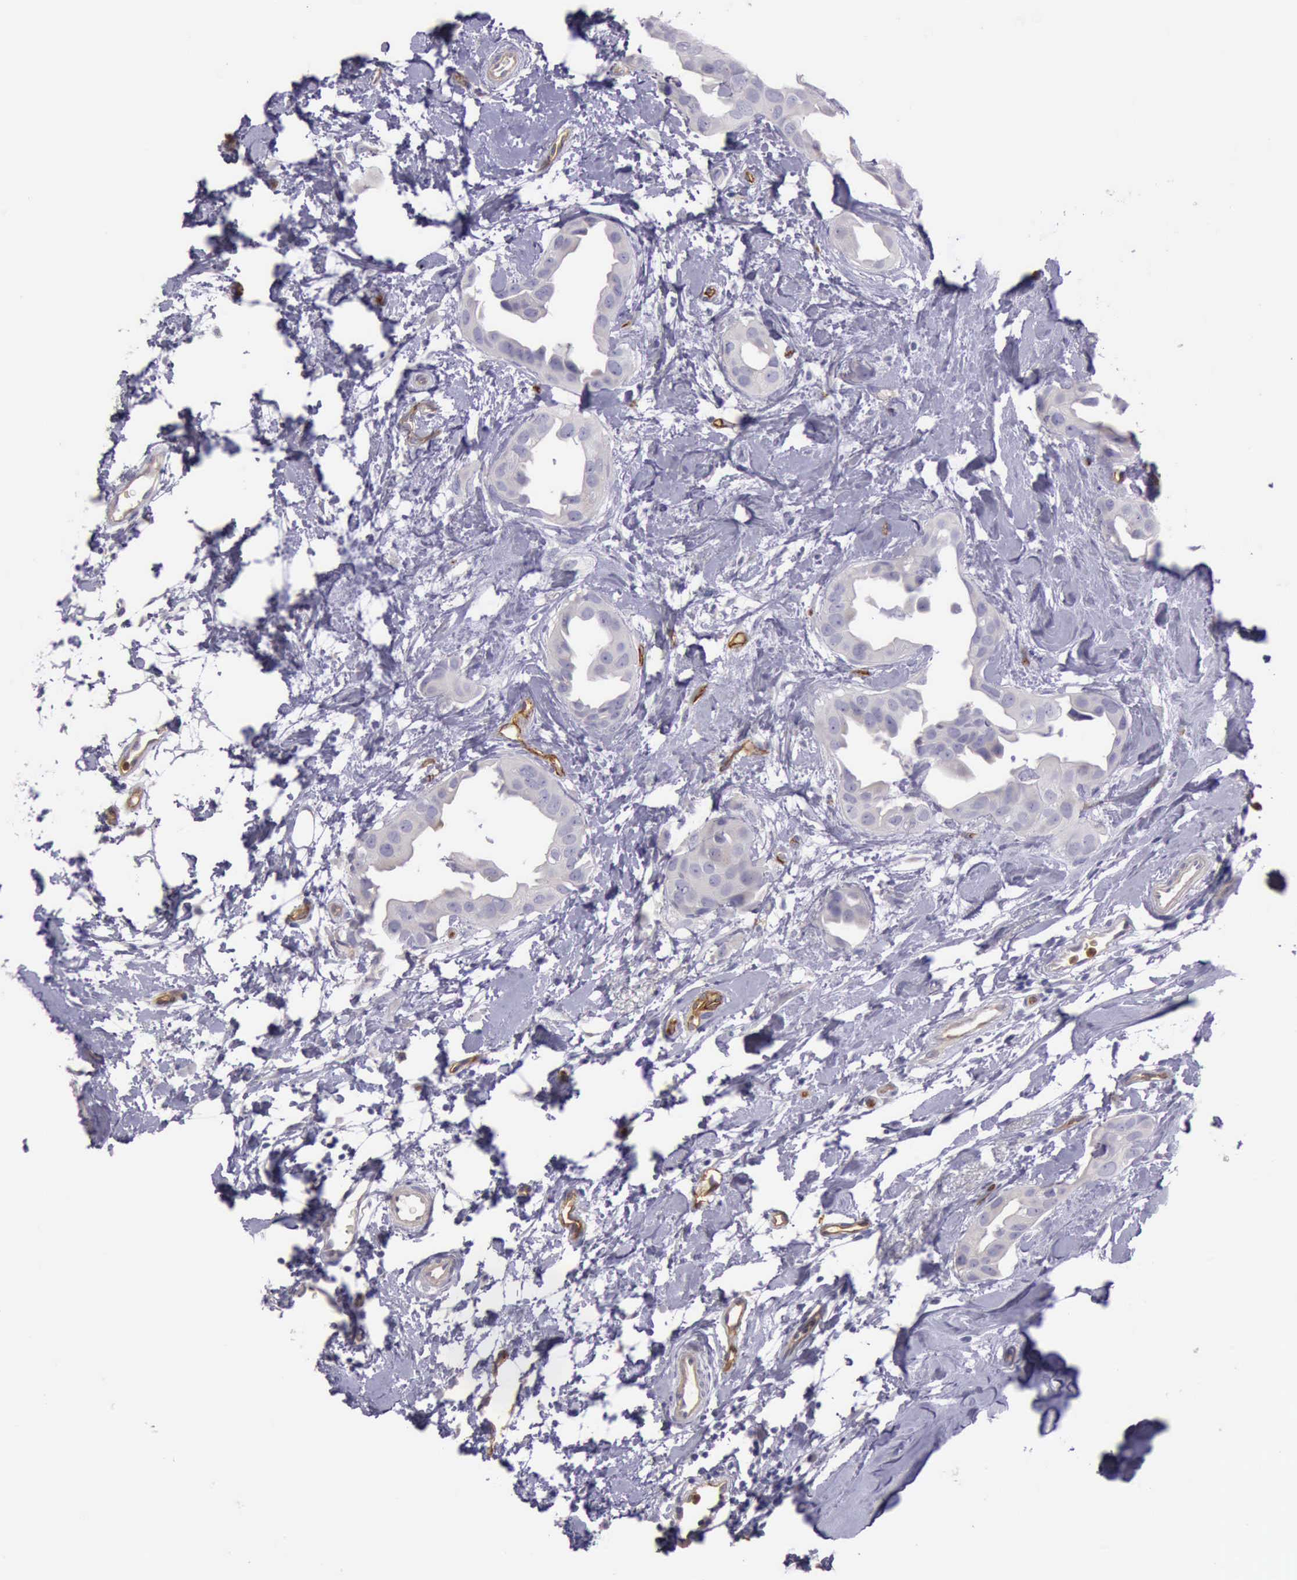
{"staining": {"intensity": "negative", "quantity": "none", "location": "none"}, "tissue": "breast cancer", "cell_type": "Tumor cells", "image_type": "cancer", "snomed": [{"axis": "morphology", "description": "Duct carcinoma"}, {"axis": "topography", "description": "Breast"}], "caption": "Immunohistochemistry image of neoplastic tissue: human intraductal carcinoma (breast) stained with DAB (3,3'-diaminobenzidine) reveals no significant protein positivity in tumor cells. (Stains: DAB immunohistochemistry with hematoxylin counter stain, Microscopy: brightfield microscopy at high magnification).", "gene": "TCEANC", "patient": {"sex": "female", "age": 40}}